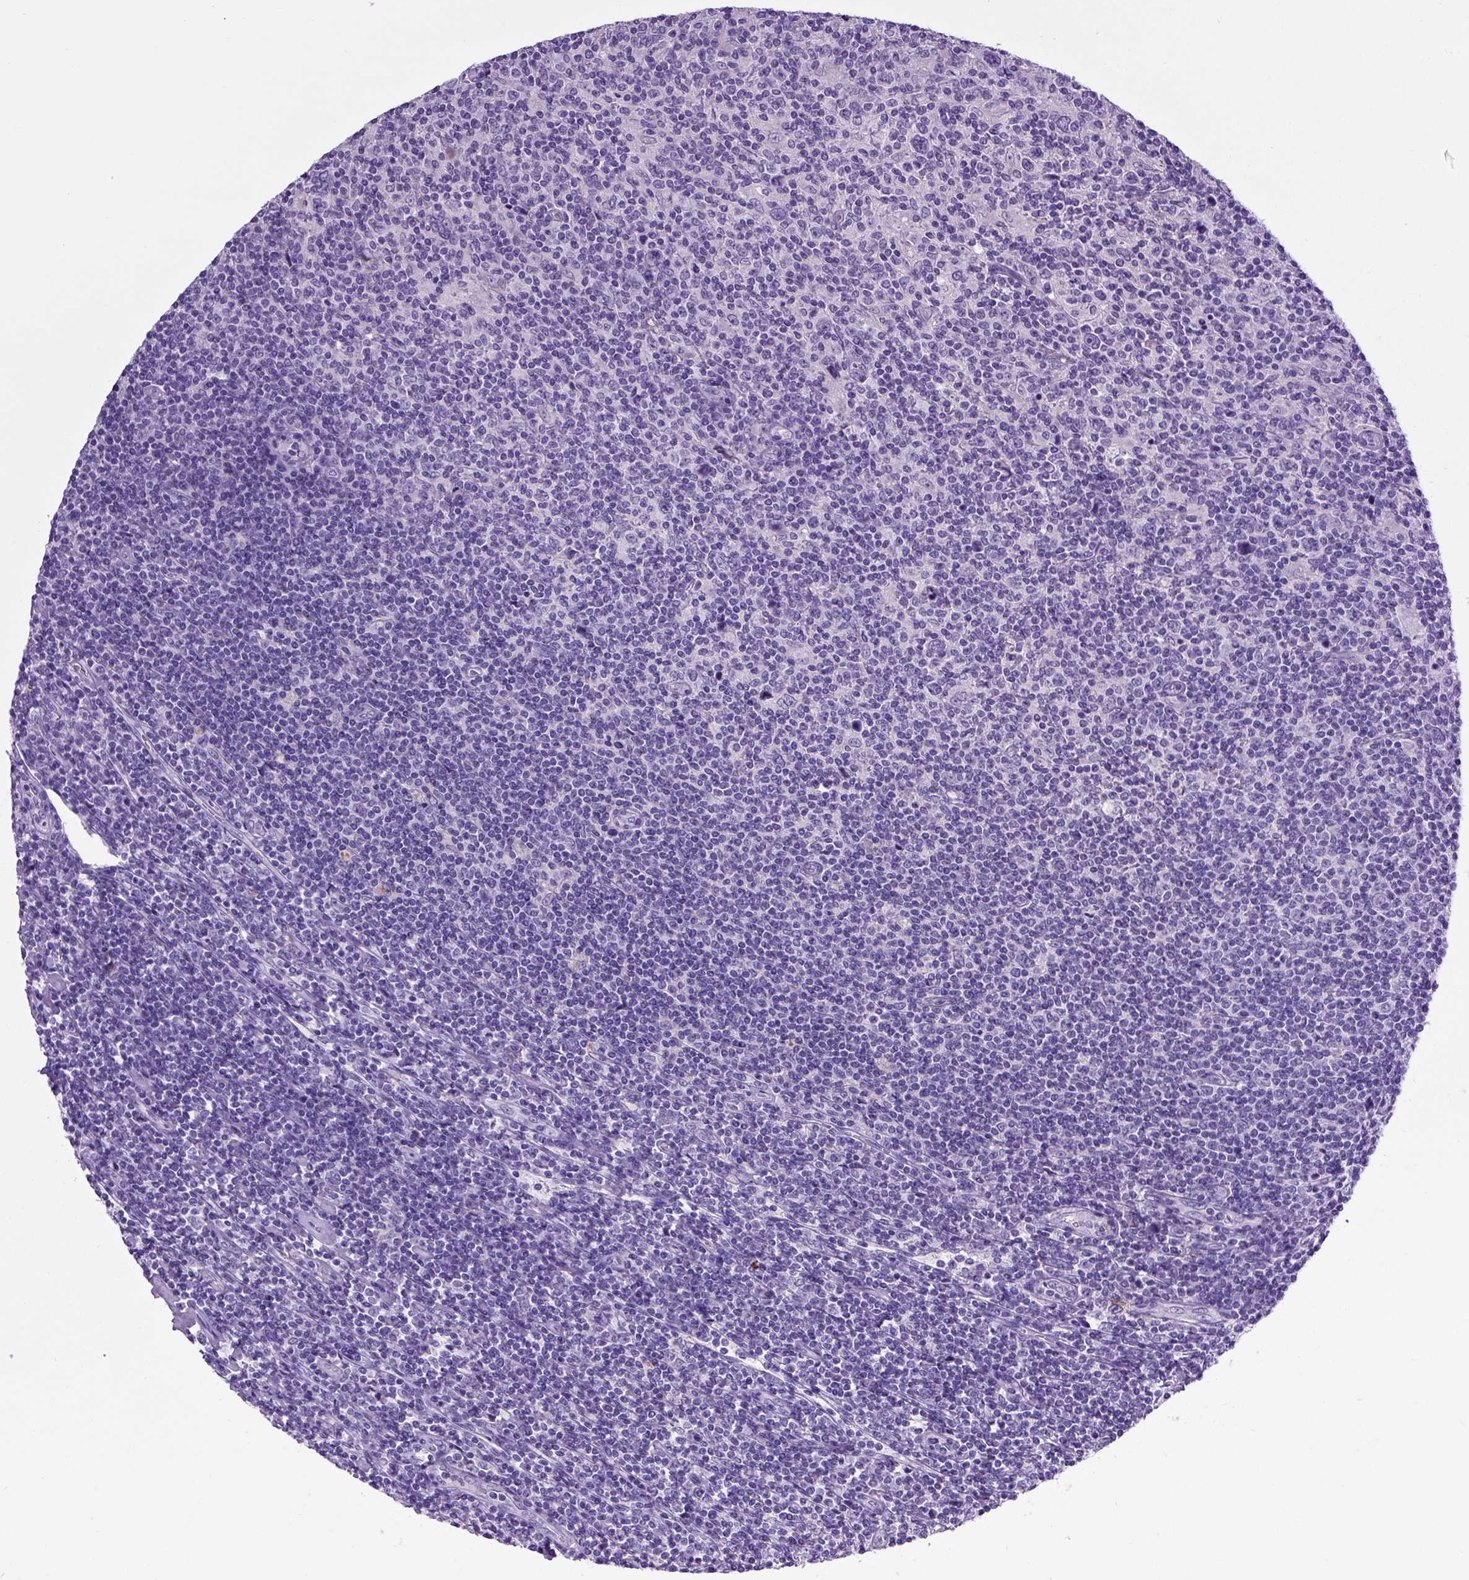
{"staining": {"intensity": "negative", "quantity": "none", "location": "none"}, "tissue": "lymphoma", "cell_type": "Tumor cells", "image_type": "cancer", "snomed": [{"axis": "morphology", "description": "Hodgkin's disease, NOS"}, {"axis": "topography", "description": "Lymph node"}], "caption": "This is an immunohistochemistry (IHC) histopathology image of human Hodgkin's disease. There is no positivity in tumor cells.", "gene": "CDH1", "patient": {"sex": "male", "age": 40}}